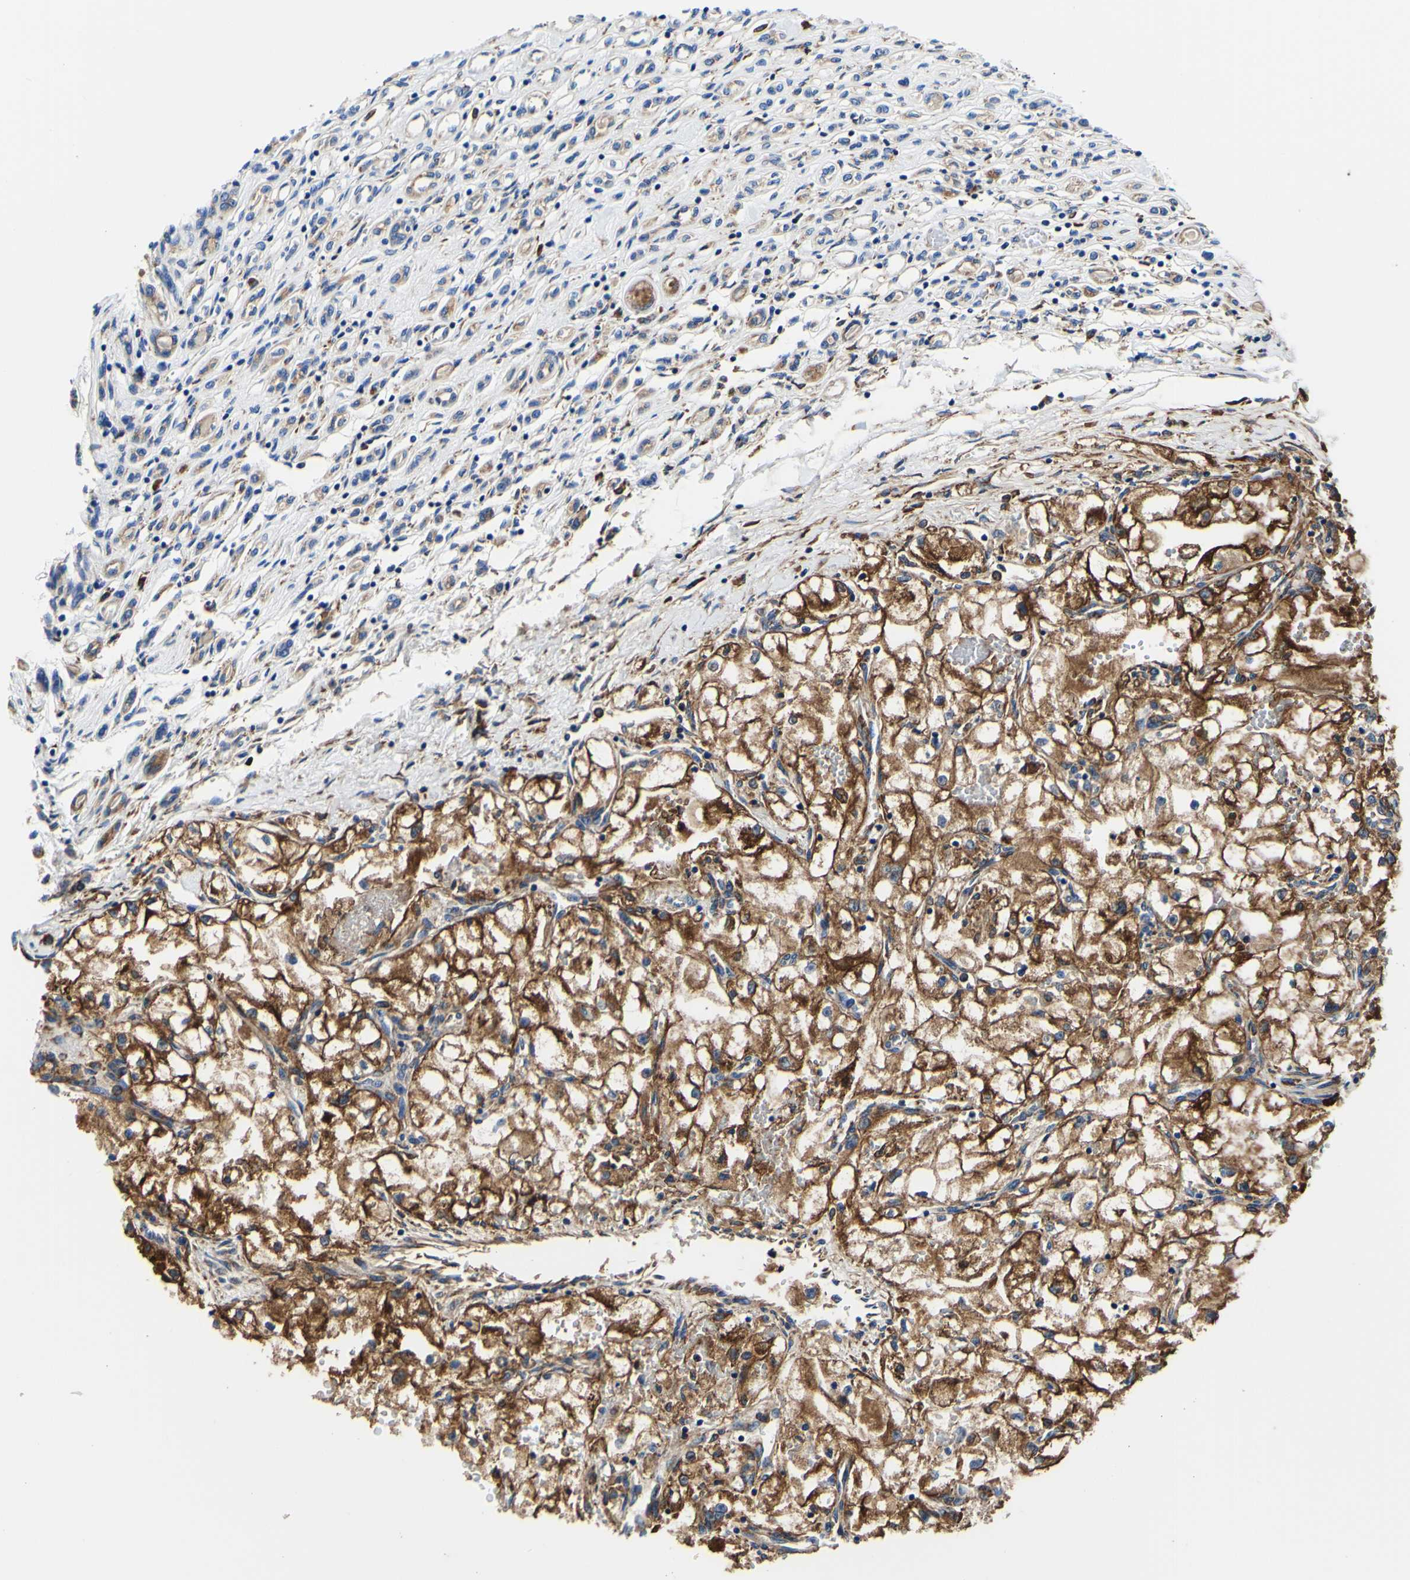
{"staining": {"intensity": "strong", "quantity": ">75%", "location": "cytoplasmic/membranous"}, "tissue": "renal cancer", "cell_type": "Tumor cells", "image_type": "cancer", "snomed": [{"axis": "morphology", "description": "Adenocarcinoma, NOS"}, {"axis": "topography", "description": "Kidney"}], "caption": "Tumor cells reveal high levels of strong cytoplasmic/membranous positivity in approximately >75% of cells in renal cancer.", "gene": "P4HB", "patient": {"sex": "female", "age": 70}}